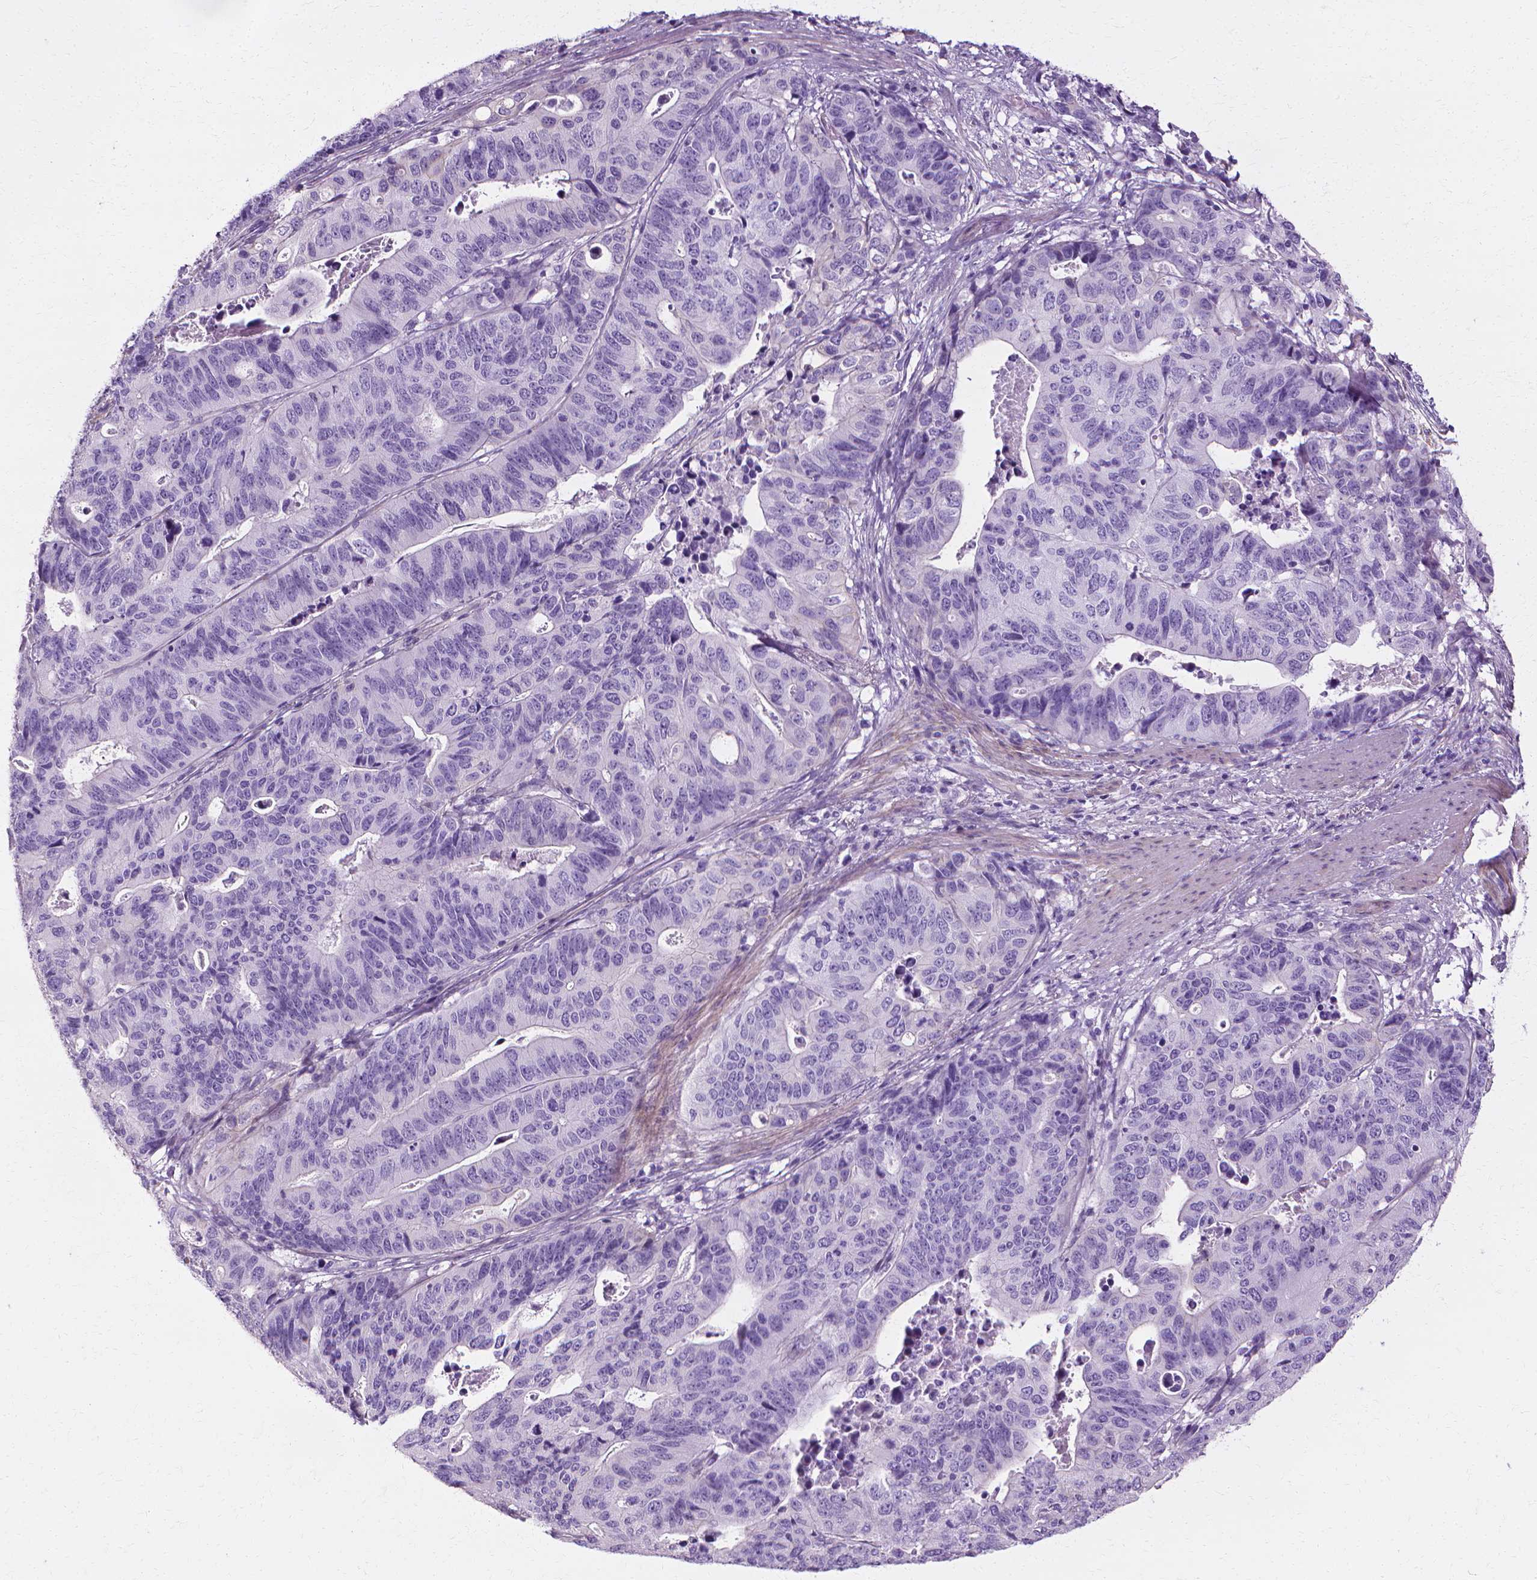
{"staining": {"intensity": "negative", "quantity": "none", "location": "none"}, "tissue": "stomach cancer", "cell_type": "Tumor cells", "image_type": "cancer", "snomed": [{"axis": "morphology", "description": "Adenocarcinoma, NOS"}, {"axis": "topography", "description": "Stomach, upper"}], "caption": "Immunohistochemistry photomicrograph of stomach cancer (adenocarcinoma) stained for a protein (brown), which exhibits no expression in tumor cells.", "gene": "CFAP157", "patient": {"sex": "female", "age": 67}}